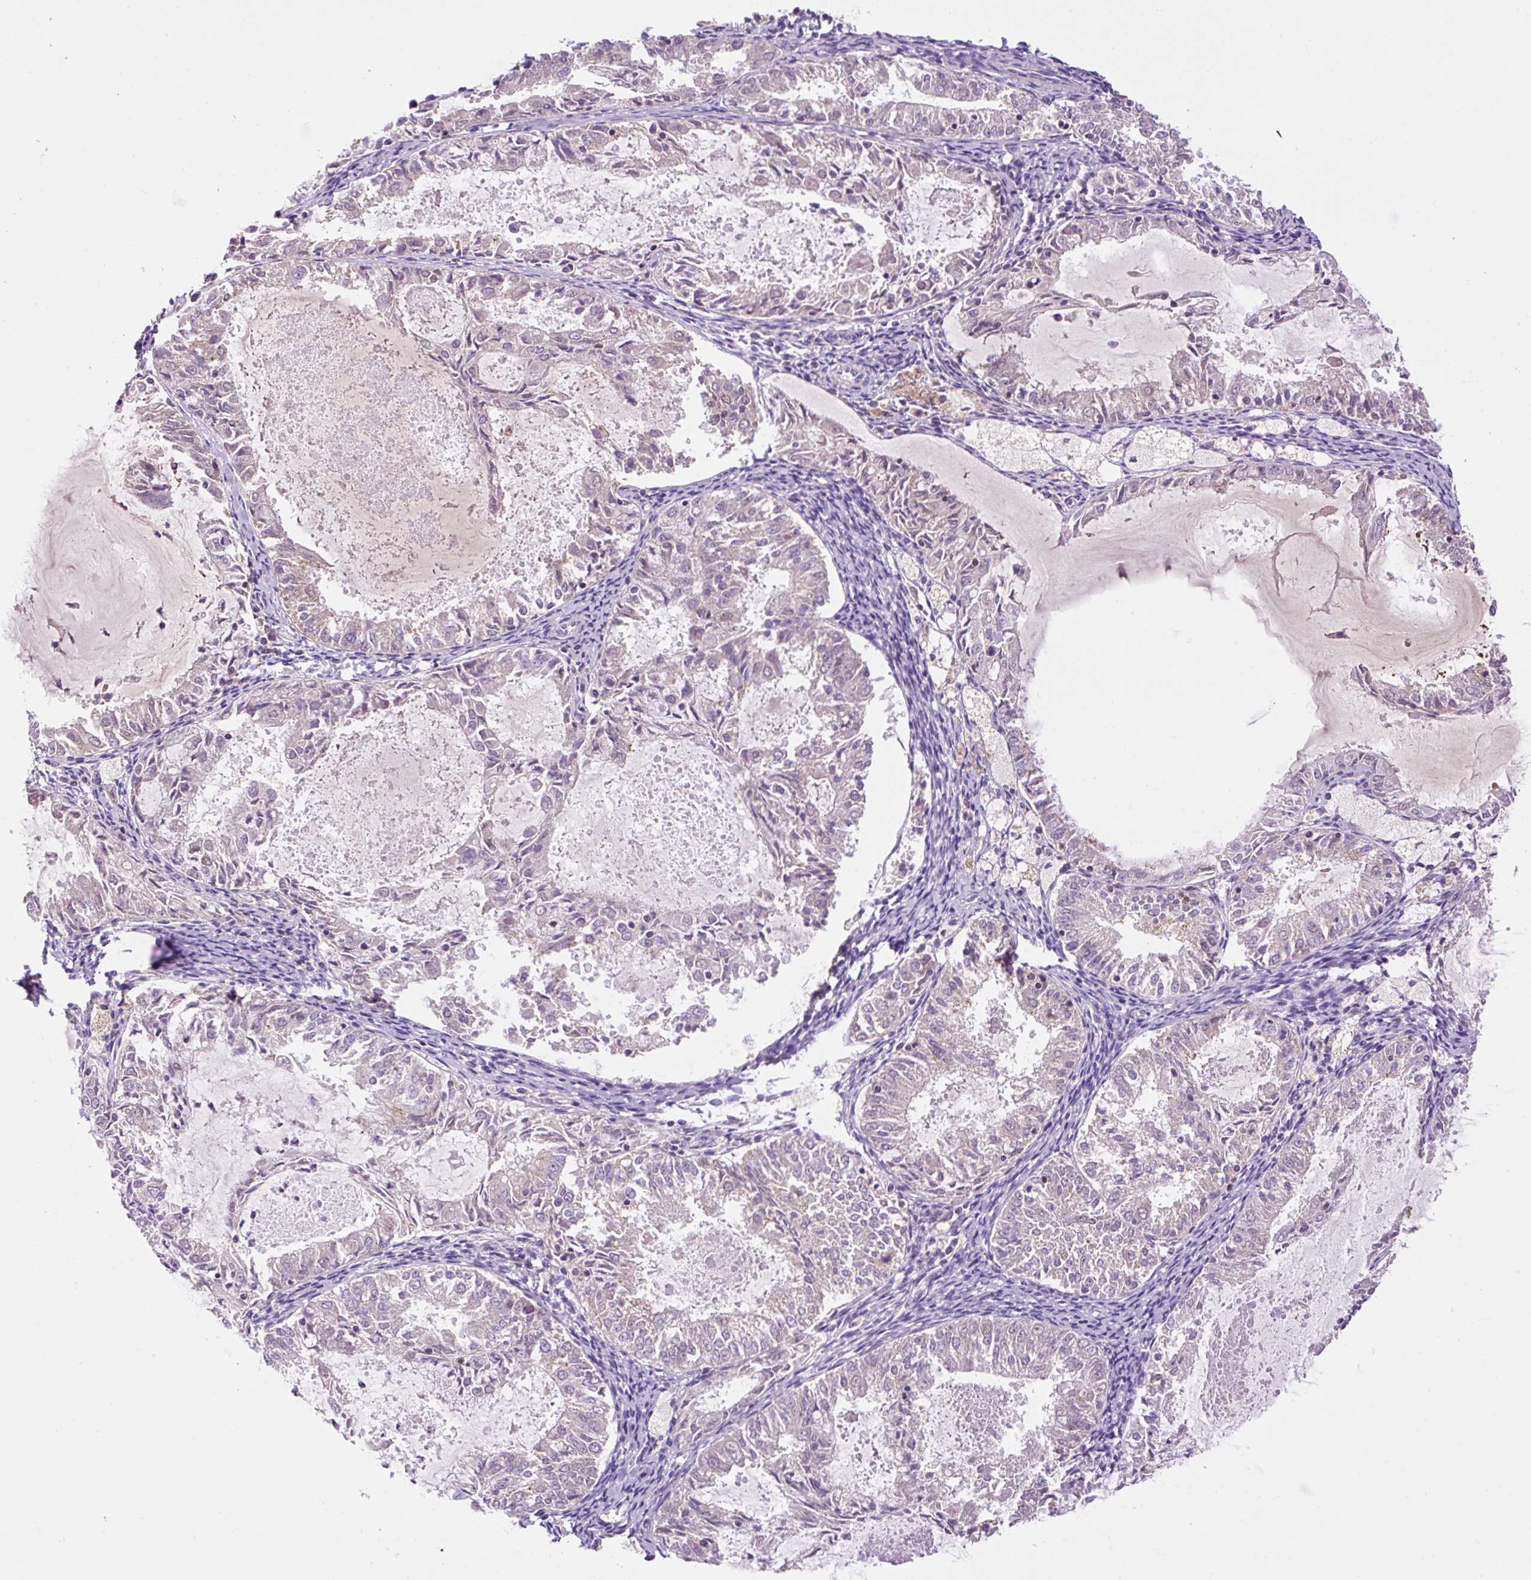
{"staining": {"intensity": "negative", "quantity": "none", "location": "none"}, "tissue": "endometrial cancer", "cell_type": "Tumor cells", "image_type": "cancer", "snomed": [{"axis": "morphology", "description": "Adenocarcinoma, NOS"}, {"axis": "topography", "description": "Endometrium"}], "caption": "Immunohistochemistry (IHC) of adenocarcinoma (endometrial) demonstrates no expression in tumor cells. (Brightfield microscopy of DAB (3,3'-diaminobenzidine) immunohistochemistry at high magnification).", "gene": "CARD11", "patient": {"sex": "female", "age": 57}}